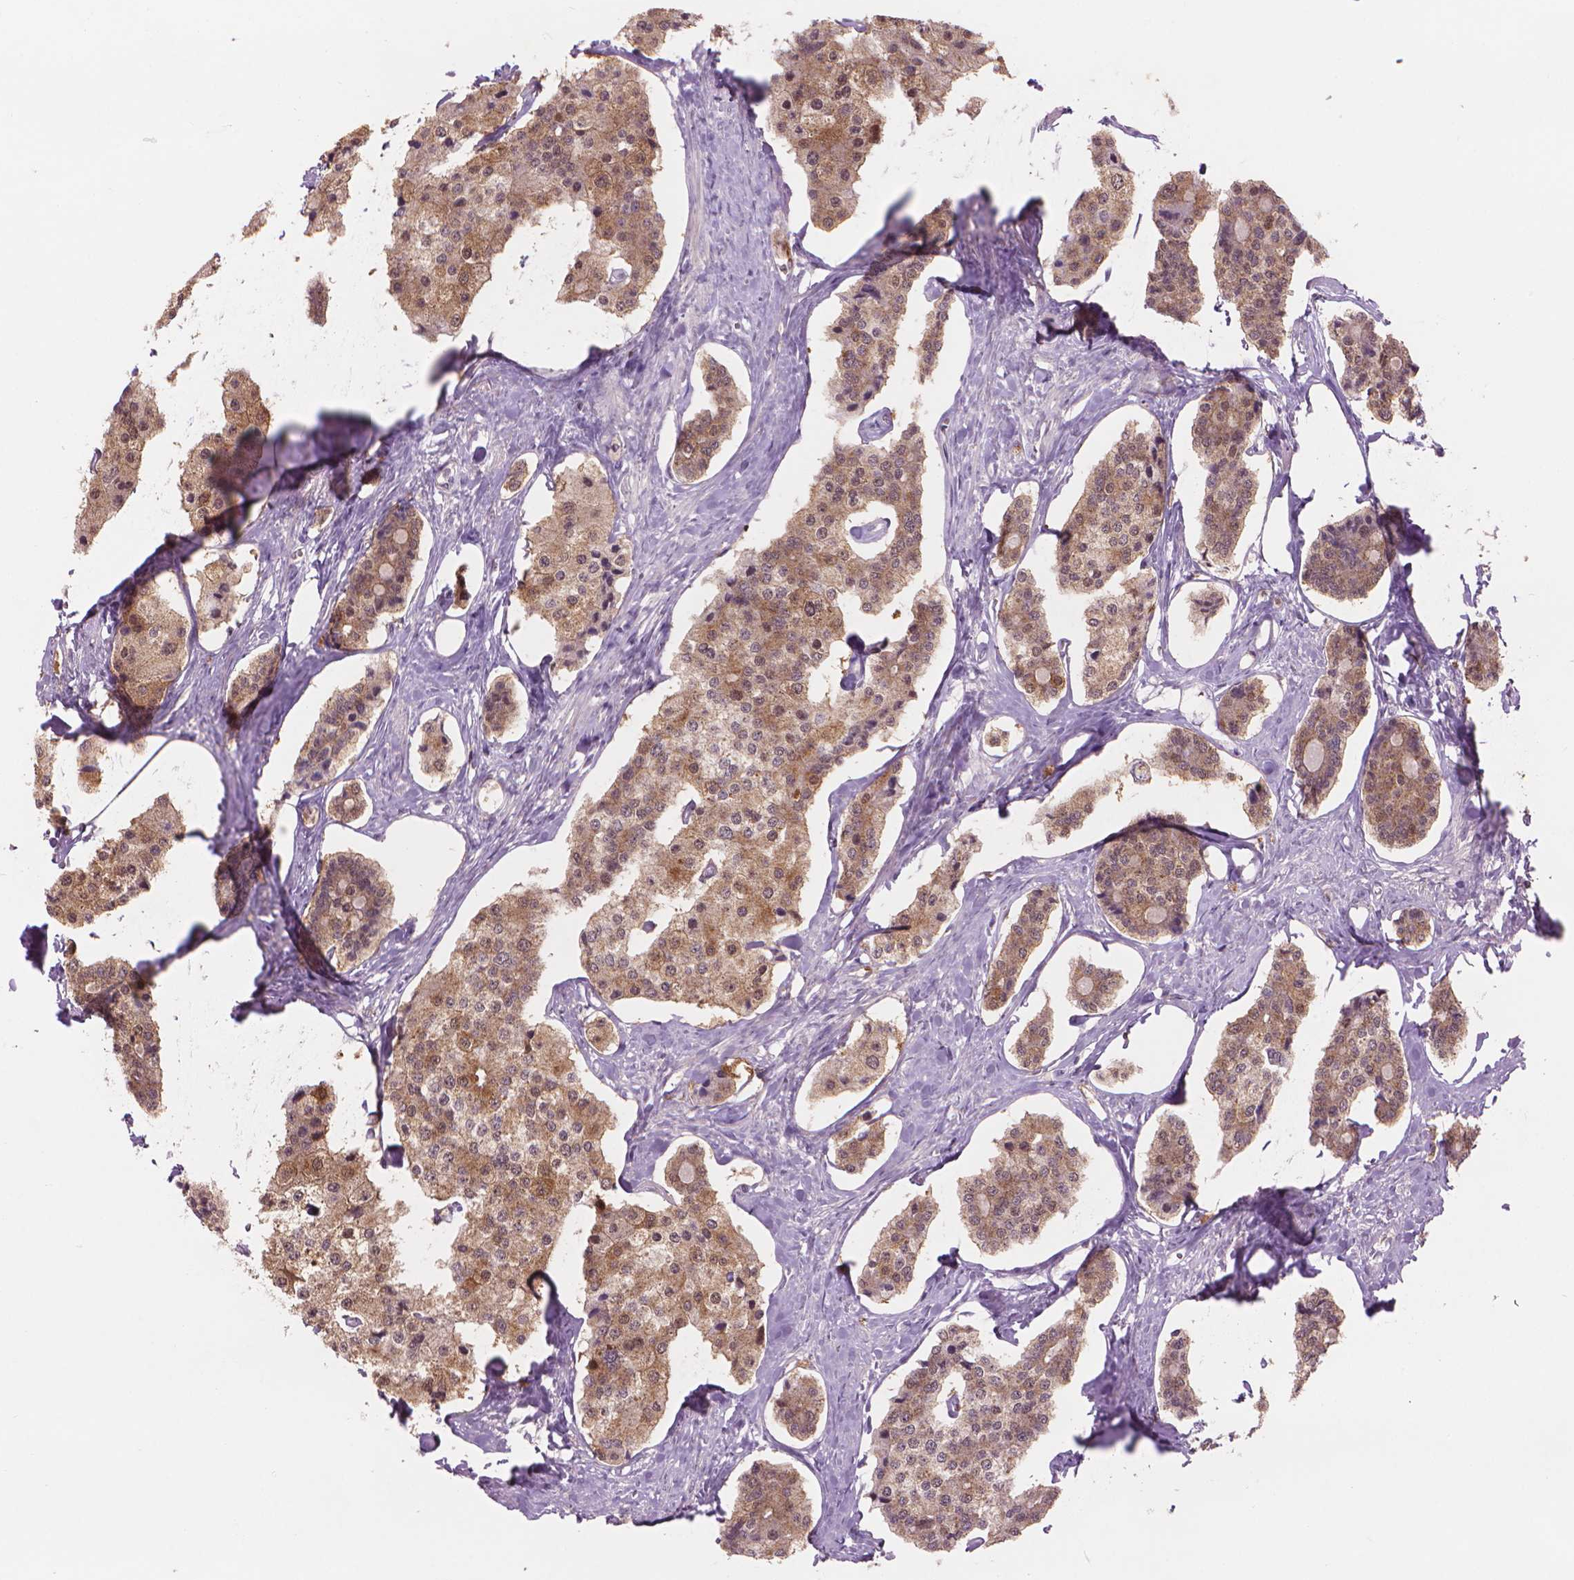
{"staining": {"intensity": "moderate", "quantity": "25%-75%", "location": "cytoplasmic/membranous"}, "tissue": "carcinoid", "cell_type": "Tumor cells", "image_type": "cancer", "snomed": [{"axis": "morphology", "description": "Carcinoid, malignant, NOS"}, {"axis": "topography", "description": "Small intestine"}], "caption": "IHC staining of carcinoid, which demonstrates medium levels of moderate cytoplasmic/membranous positivity in about 25%-75% of tumor cells indicating moderate cytoplasmic/membranous protein positivity. The staining was performed using DAB (3,3'-diaminobenzidine) (brown) for protein detection and nuclei were counterstained in hematoxylin (blue).", "gene": "ENO2", "patient": {"sex": "female", "age": 65}}